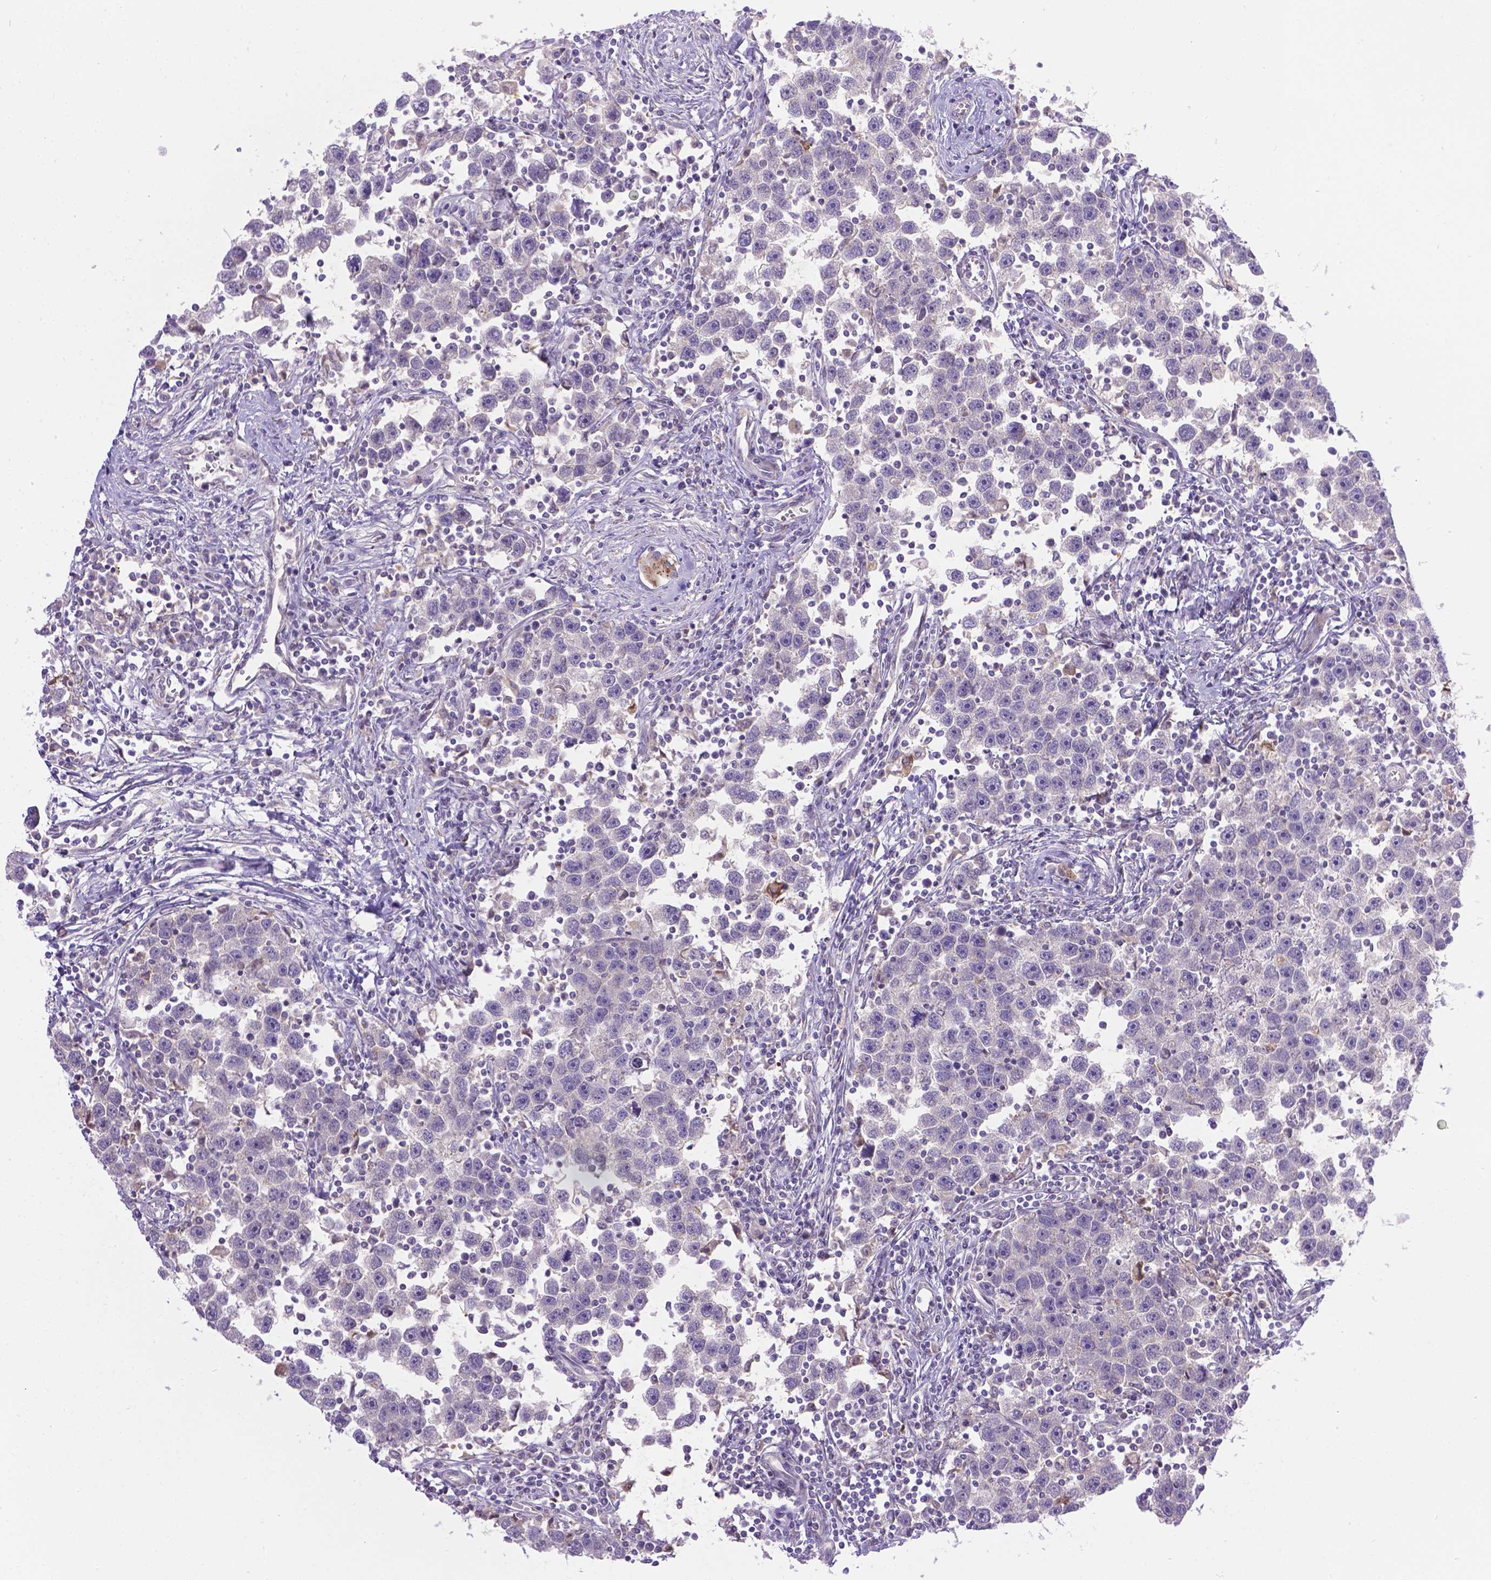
{"staining": {"intensity": "negative", "quantity": "none", "location": "none"}, "tissue": "testis cancer", "cell_type": "Tumor cells", "image_type": "cancer", "snomed": [{"axis": "morphology", "description": "Seminoma, NOS"}, {"axis": "topography", "description": "Testis"}], "caption": "Human seminoma (testis) stained for a protein using IHC exhibits no staining in tumor cells.", "gene": "TM4SF18", "patient": {"sex": "male", "age": 30}}